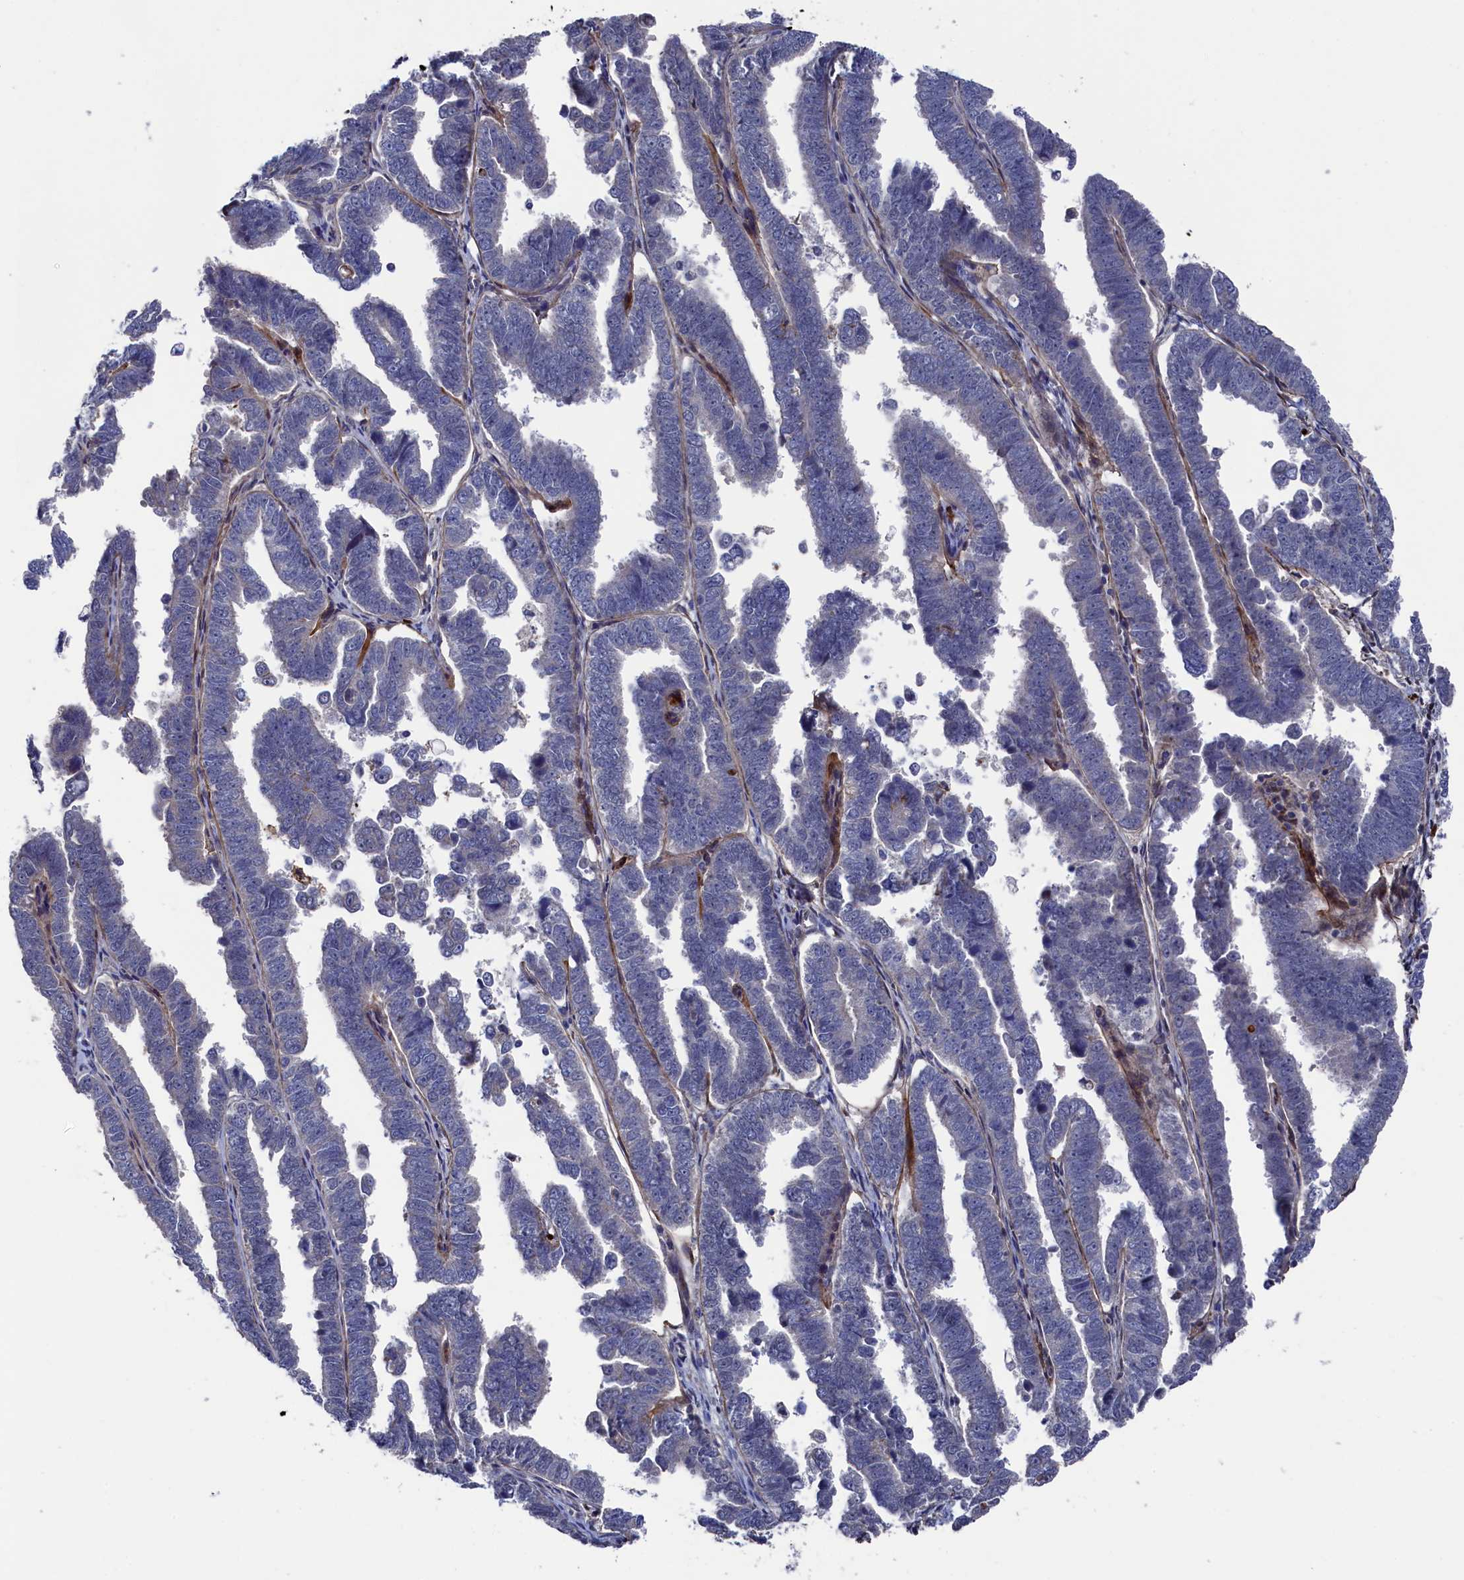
{"staining": {"intensity": "negative", "quantity": "none", "location": "none"}, "tissue": "endometrial cancer", "cell_type": "Tumor cells", "image_type": "cancer", "snomed": [{"axis": "morphology", "description": "Adenocarcinoma, NOS"}, {"axis": "topography", "description": "Endometrium"}], "caption": "This is an immunohistochemistry (IHC) micrograph of endometrial cancer (adenocarcinoma). There is no positivity in tumor cells.", "gene": "ZNF891", "patient": {"sex": "female", "age": 75}}